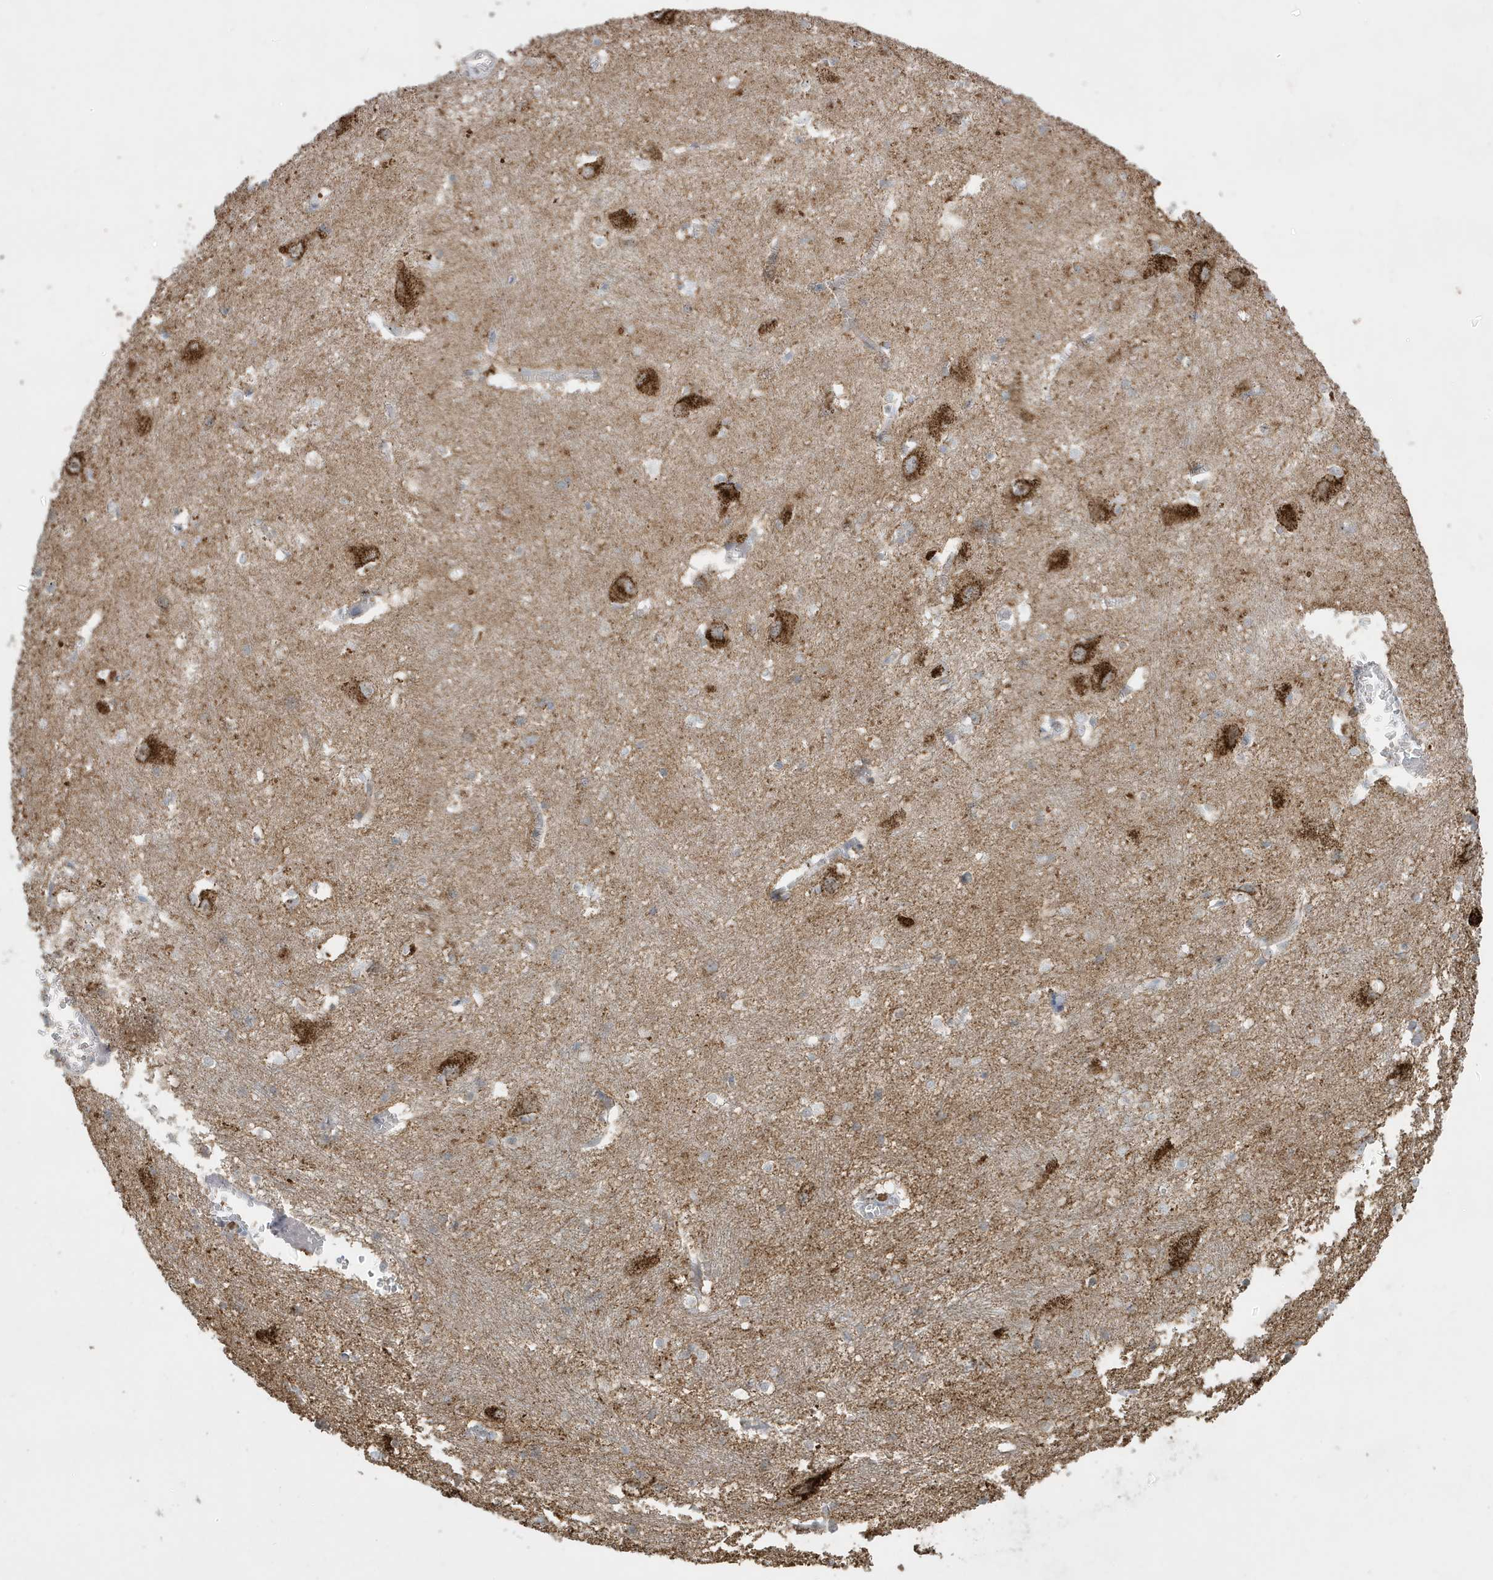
{"staining": {"intensity": "negative", "quantity": "none", "location": "none"}, "tissue": "caudate", "cell_type": "Glial cells", "image_type": "normal", "snomed": [{"axis": "morphology", "description": "Normal tissue, NOS"}, {"axis": "topography", "description": "Lateral ventricle wall"}], "caption": "Protein analysis of normal caudate demonstrates no significant expression in glial cells.", "gene": "FNDC1", "patient": {"sex": "male", "age": 37}}